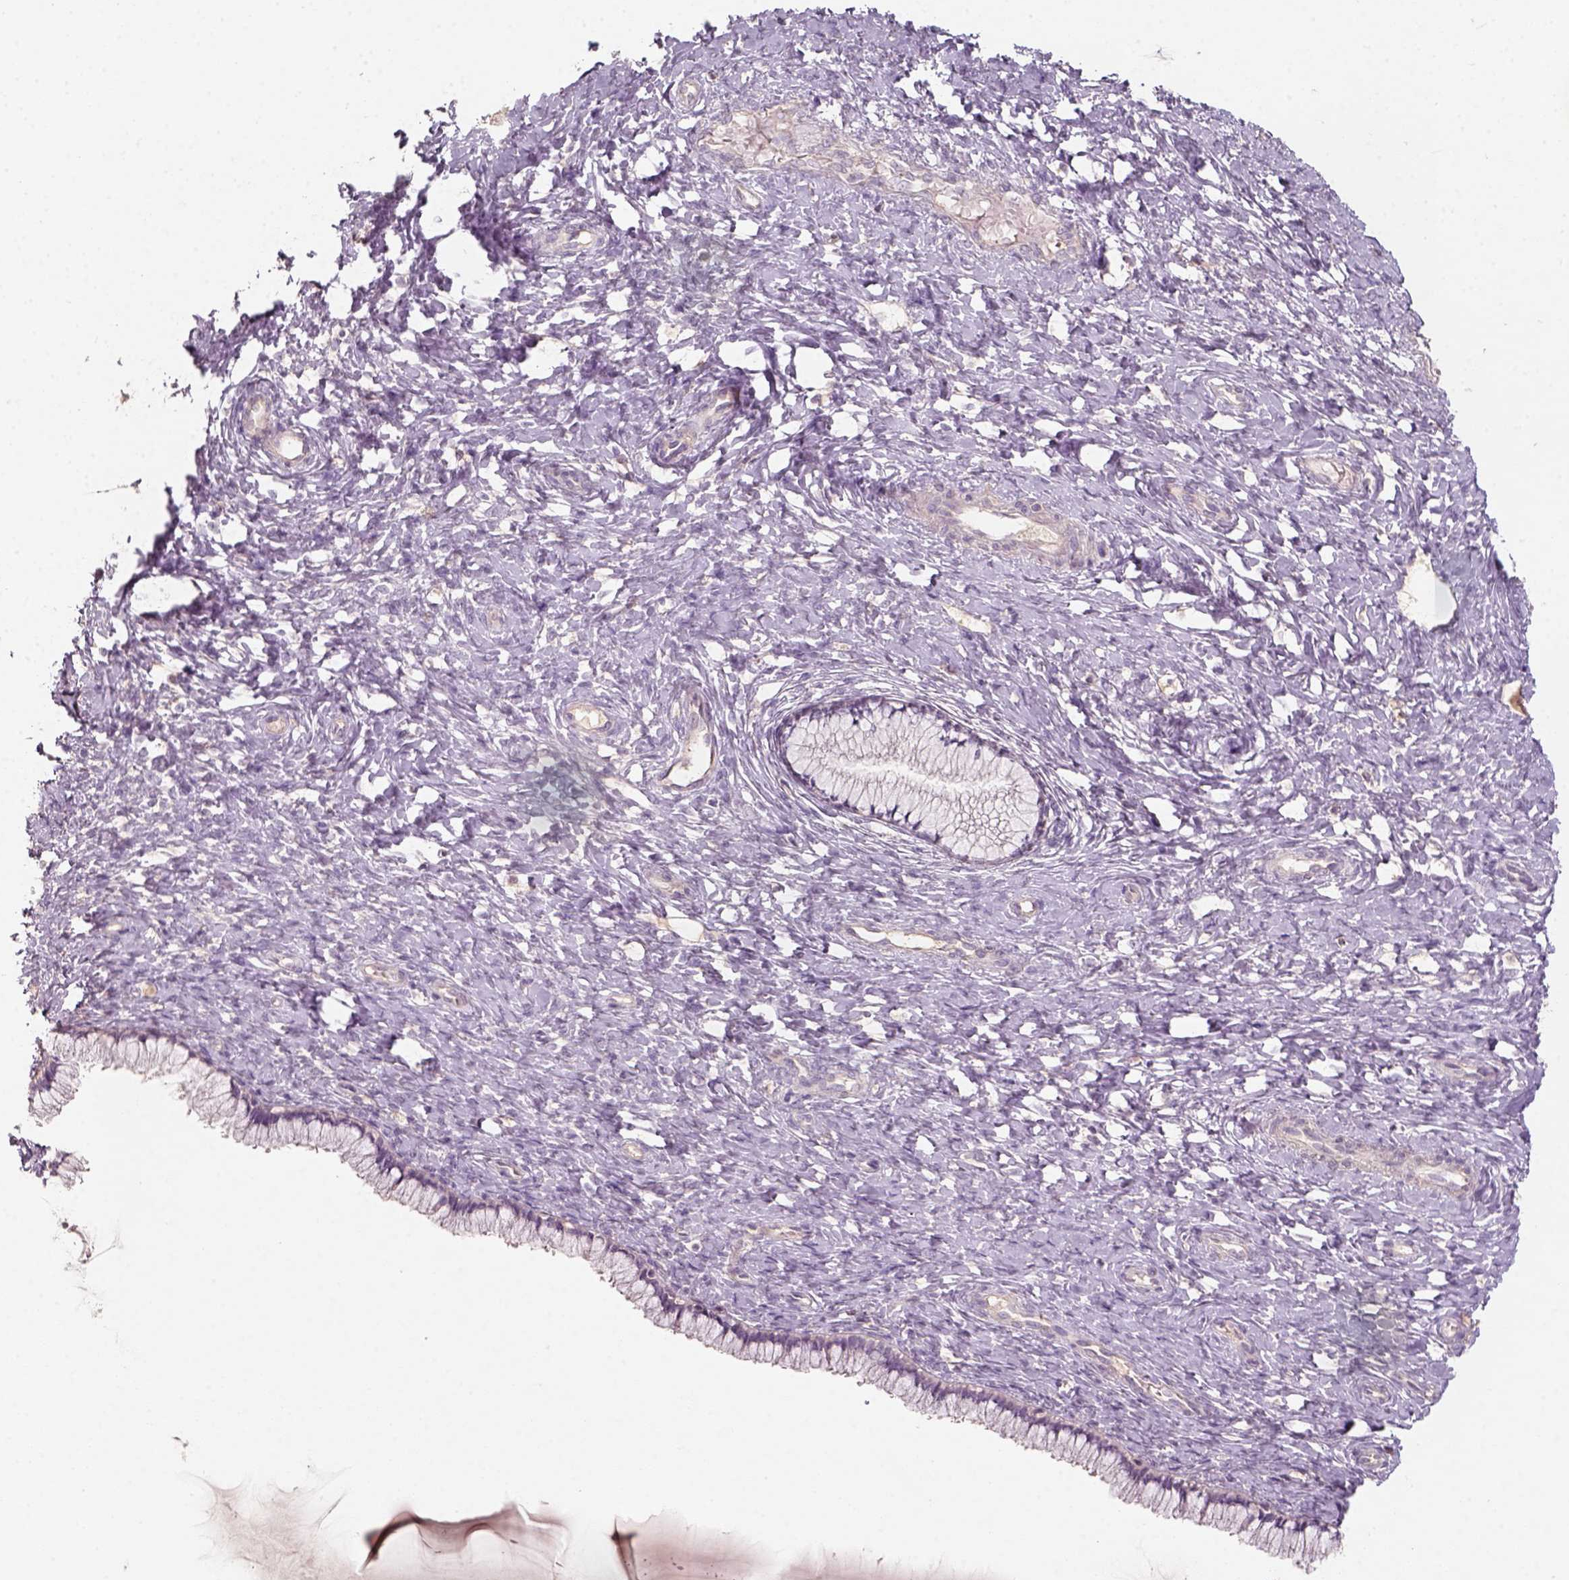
{"staining": {"intensity": "negative", "quantity": "none", "location": "none"}, "tissue": "cervix", "cell_type": "Glandular cells", "image_type": "normal", "snomed": [{"axis": "morphology", "description": "Normal tissue, NOS"}, {"axis": "topography", "description": "Cervix"}], "caption": "An IHC histopathology image of normal cervix is shown. There is no staining in glandular cells of cervix. (Stains: DAB (3,3'-diaminobenzidine) immunohistochemistry with hematoxylin counter stain, Microscopy: brightfield microscopy at high magnification).", "gene": "AQP9", "patient": {"sex": "female", "age": 37}}